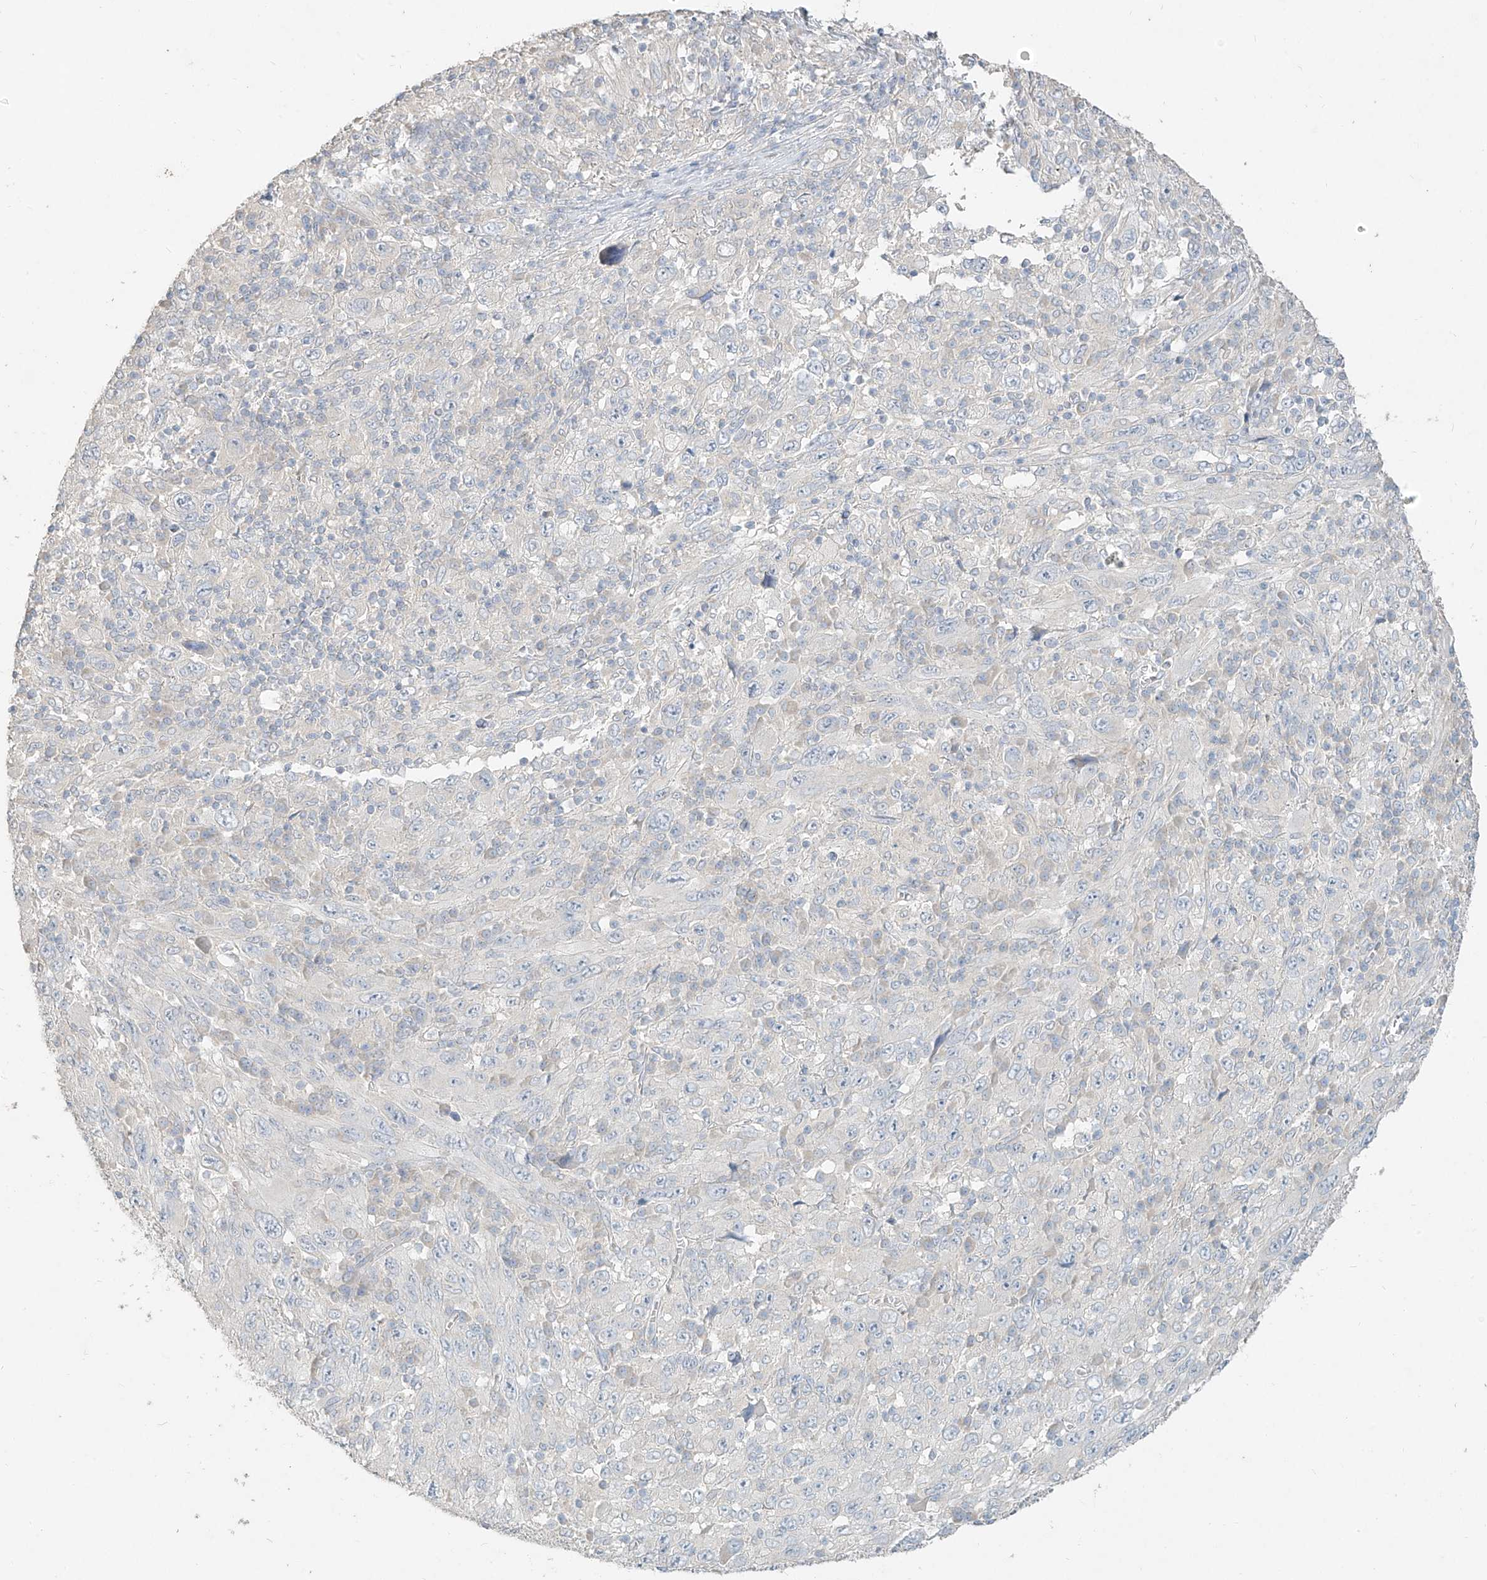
{"staining": {"intensity": "negative", "quantity": "none", "location": "none"}, "tissue": "melanoma", "cell_type": "Tumor cells", "image_type": "cancer", "snomed": [{"axis": "morphology", "description": "Malignant melanoma, Metastatic site"}, {"axis": "topography", "description": "Skin"}], "caption": "This is a photomicrograph of immunohistochemistry (IHC) staining of malignant melanoma (metastatic site), which shows no expression in tumor cells. The staining is performed using DAB (3,3'-diaminobenzidine) brown chromogen with nuclei counter-stained in using hematoxylin.", "gene": "ZZEF1", "patient": {"sex": "female", "age": 56}}